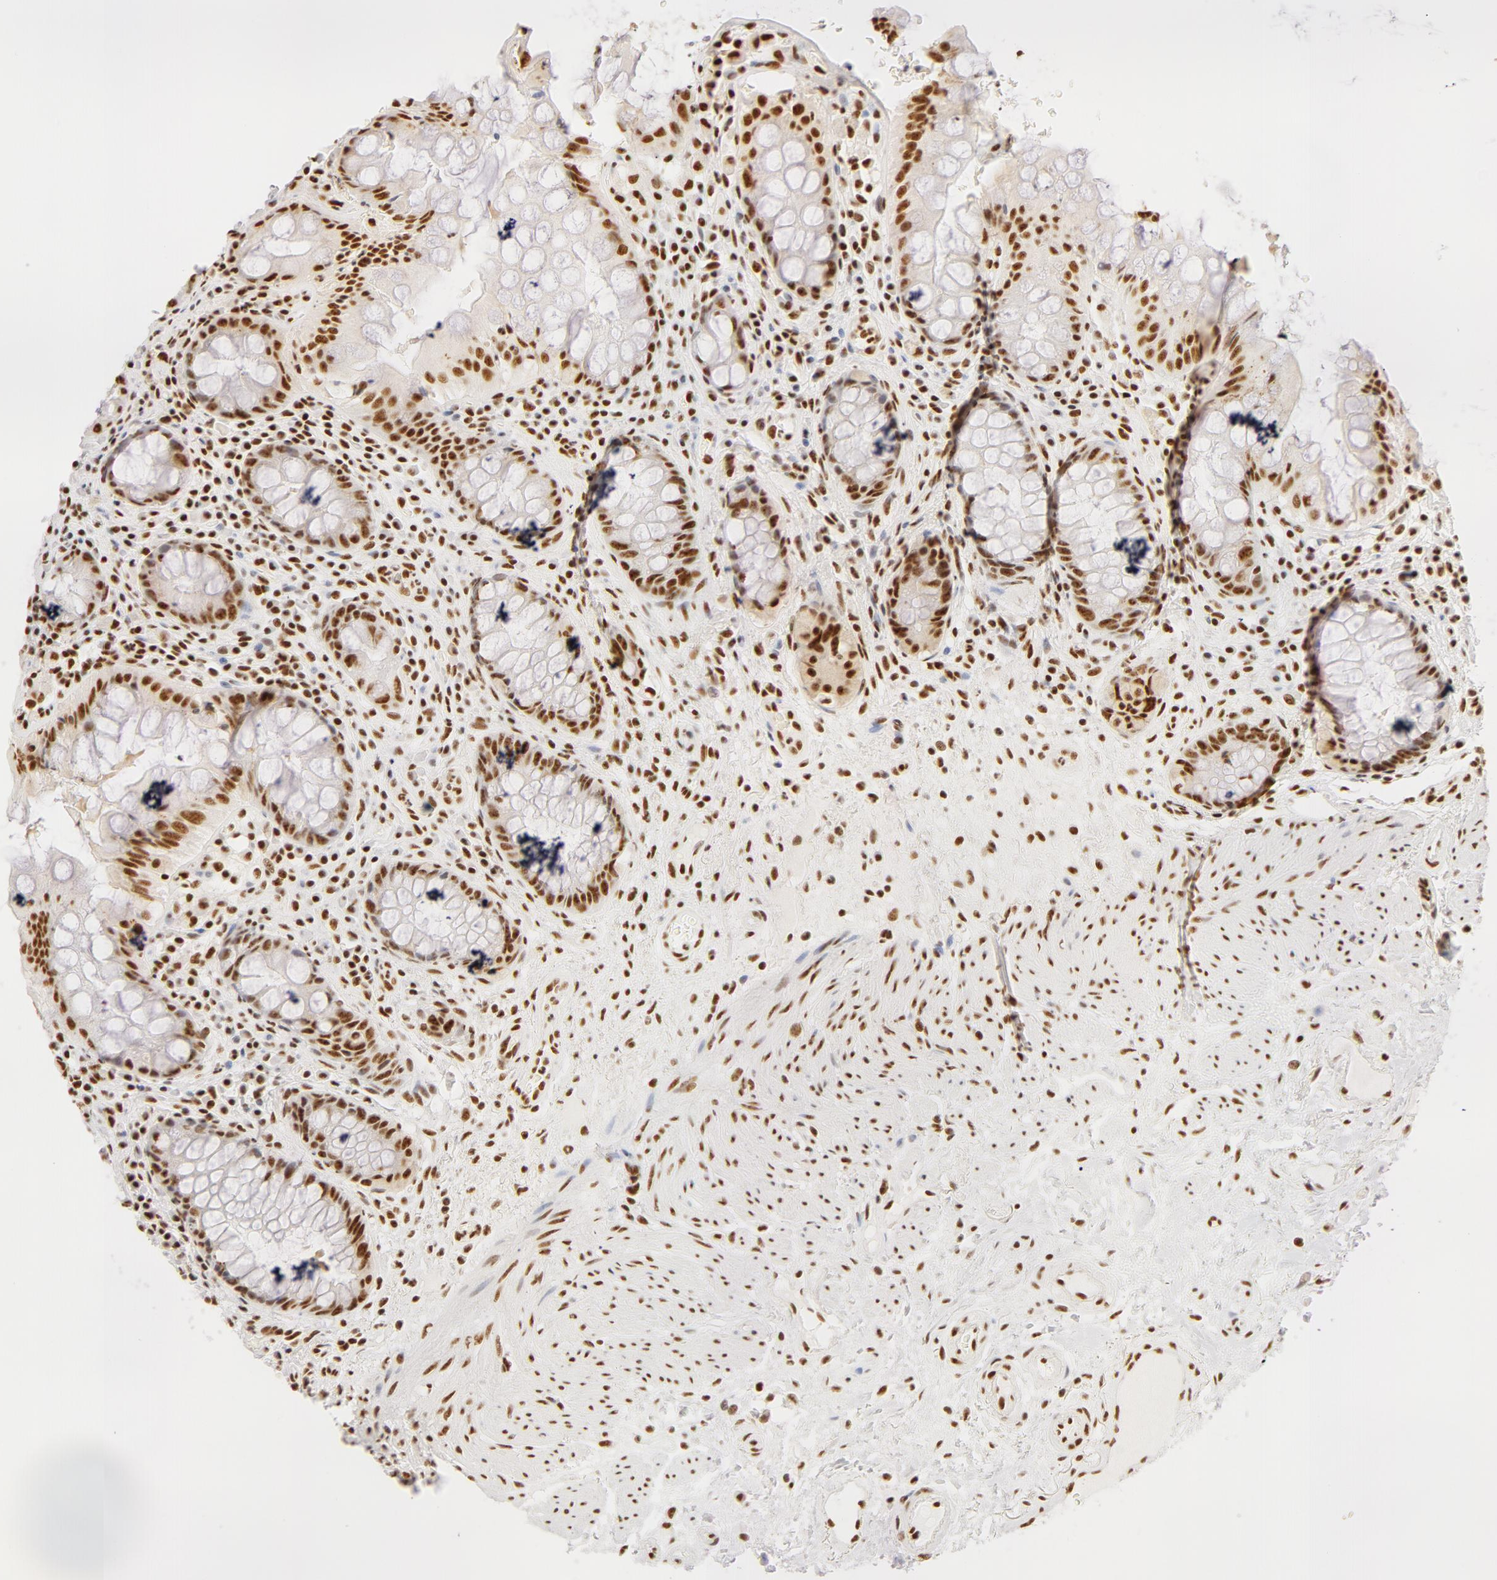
{"staining": {"intensity": "strong", "quantity": ">75%", "location": "nuclear"}, "tissue": "rectum", "cell_type": "Glandular cells", "image_type": "normal", "snomed": [{"axis": "morphology", "description": "Normal tissue, NOS"}, {"axis": "topography", "description": "Rectum"}], "caption": "Immunohistochemical staining of normal rectum exhibits >75% levels of strong nuclear protein expression in about >75% of glandular cells. The protein of interest is stained brown, and the nuclei are stained in blue (DAB (3,3'-diaminobenzidine) IHC with brightfield microscopy, high magnification).", "gene": "RBM39", "patient": {"sex": "female", "age": 75}}